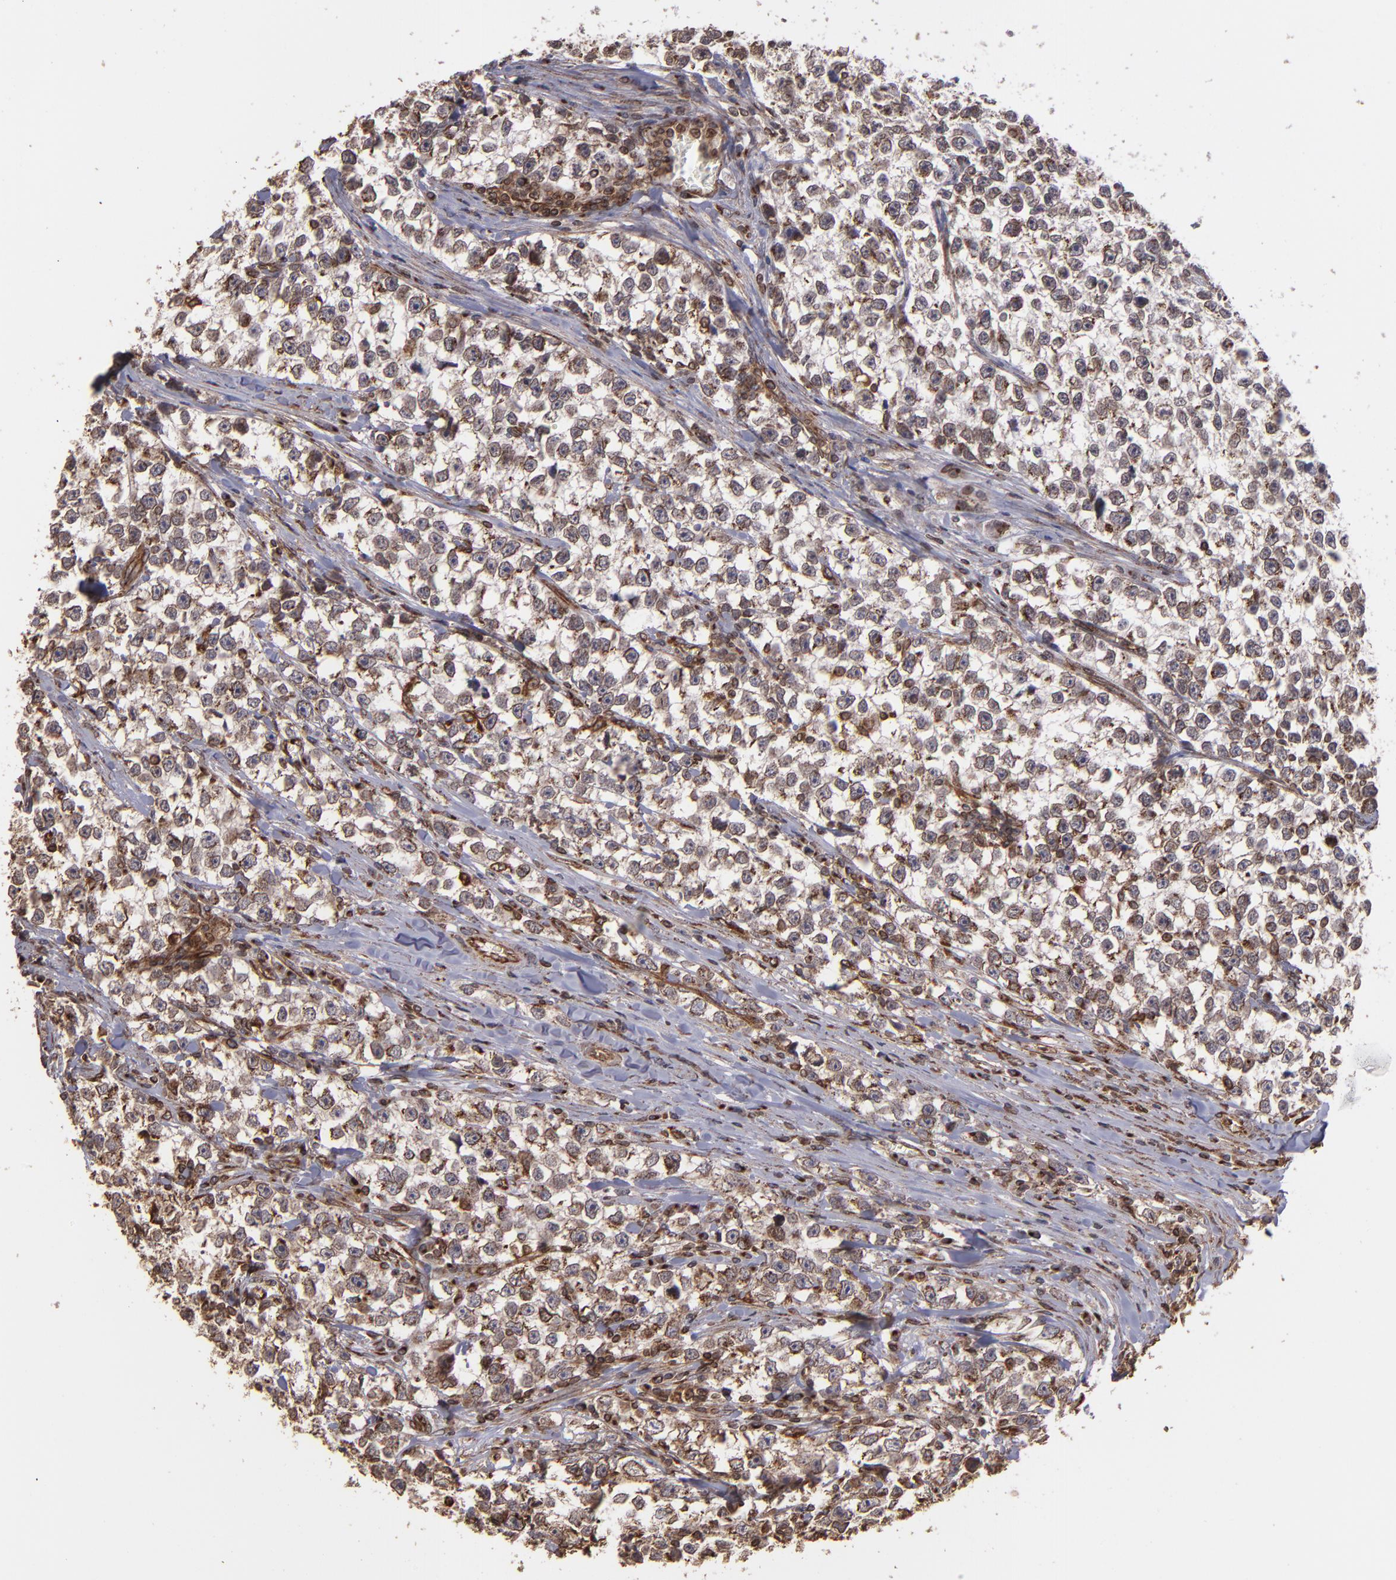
{"staining": {"intensity": "strong", "quantity": ">75%", "location": "cytoplasmic/membranous"}, "tissue": "testis cancer", "cell_type": "Tumor cells", "image_type": "cancer", "snomed": [{"axis": "morphology", "description": "Seminoma, NOS"}, {"axis": "morphology", "description": "Carcinoma, Embryonal, NOS"}, {"axis": "topography", "description": "Testis"}], "caption": "Protein staining by immunohistochemistry shows strong cytoplasmic/membranous positivity in about >75% of tumor cells in testis embryonal carcinoma.", "gene": "TRIP11", "patient": {"sex": "male", "age": 30}}